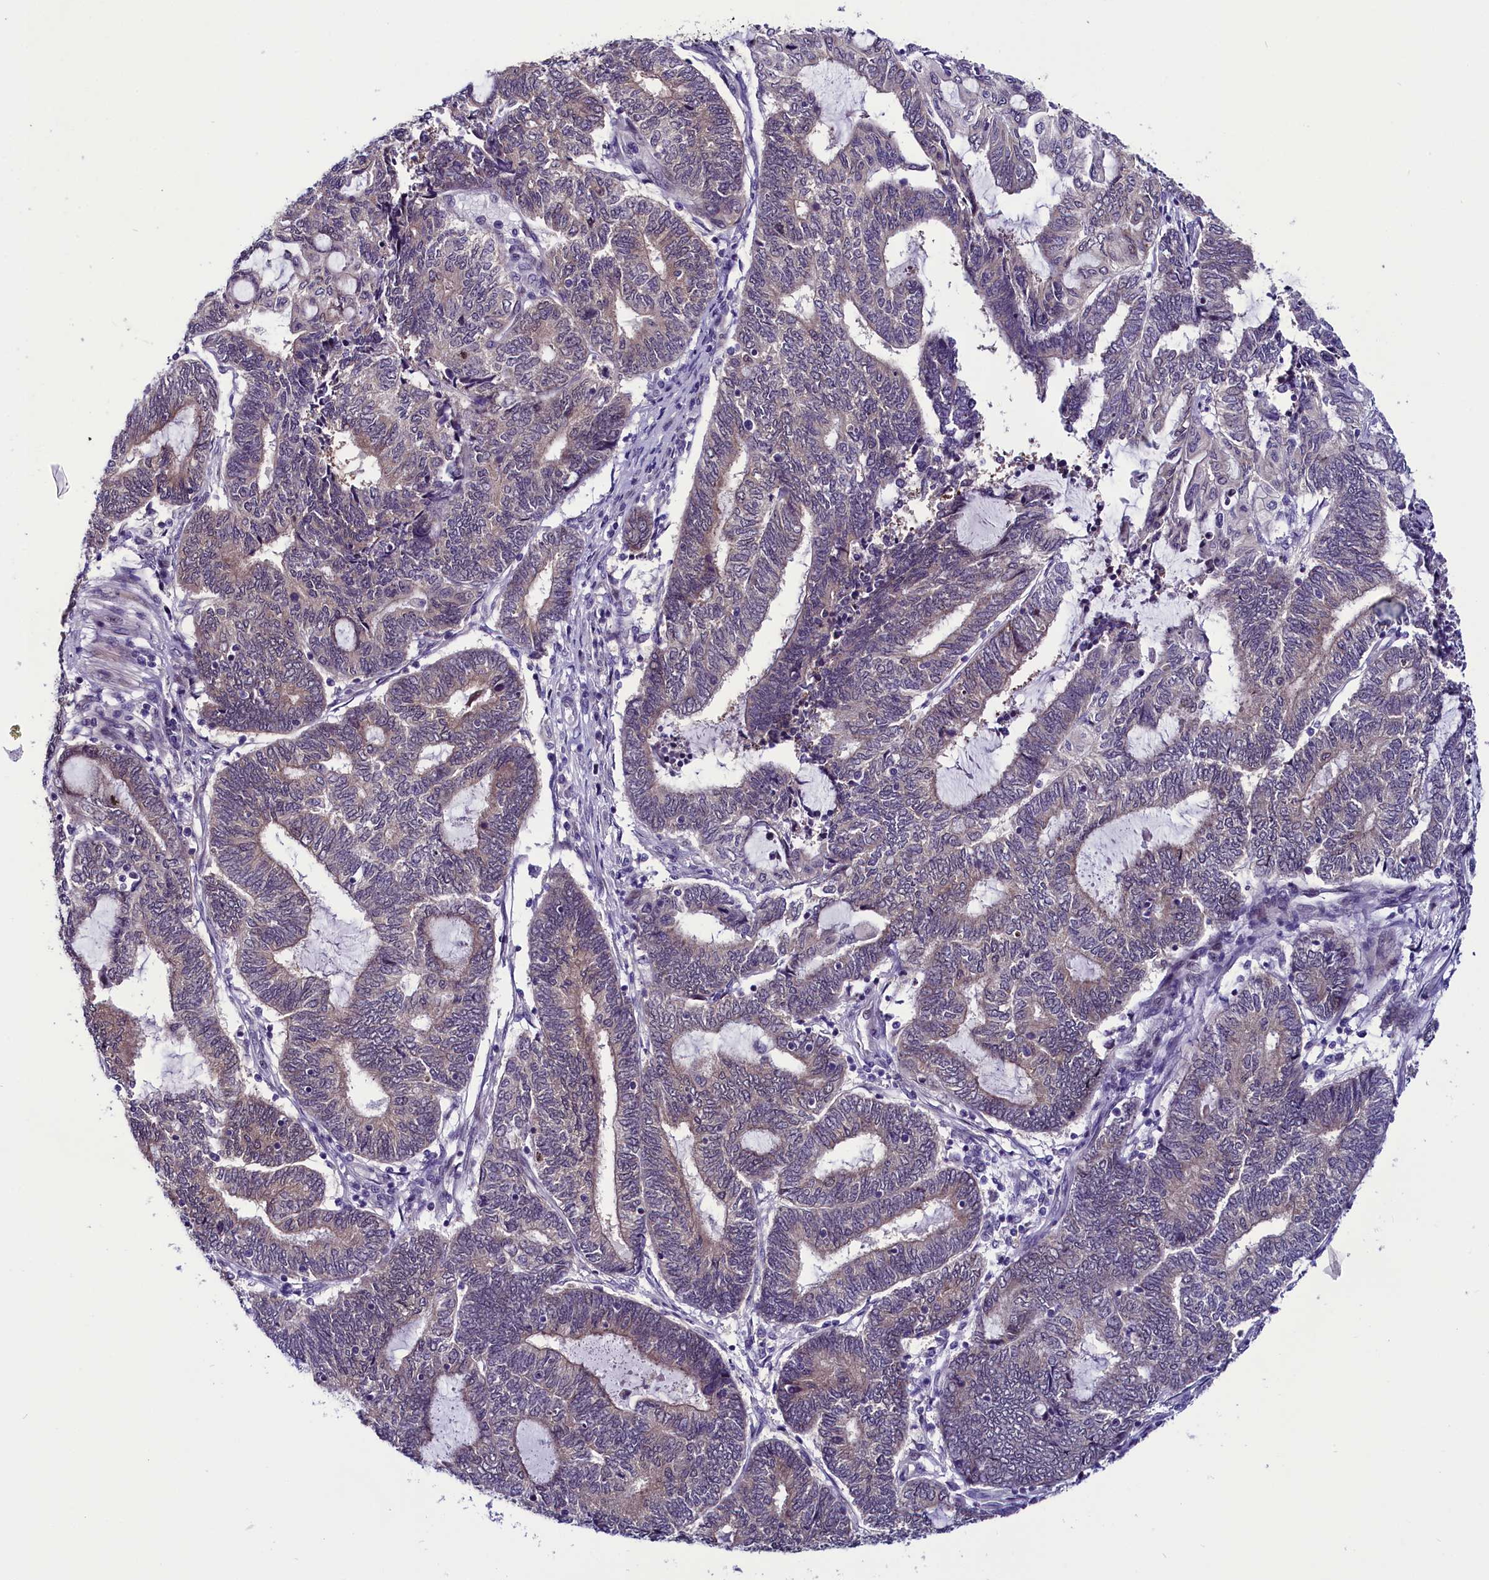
{"staining": {"intensity": "negative", "quantity": "none", "location": "none"}, "tissue": "endometrial cancer", "cell_type": "Tumor cells", "image_type": "cancer", "snomed": [{"axis": "morphology", "description": "Adenocarcinoma, NOS"}, {"axis": "topography", "description": "Uterus"}, {"axis": "topography", "description": "Endometrium"}], "caption": "DAB (3,3'-diaminobenzidine) immunohistochemical staining of endometrial cancer (adenocarcinoma) exhibits no significant staining in tumor cells.", "gene": "CCDC106", "patient": {"sex": "female", "age": 70}}